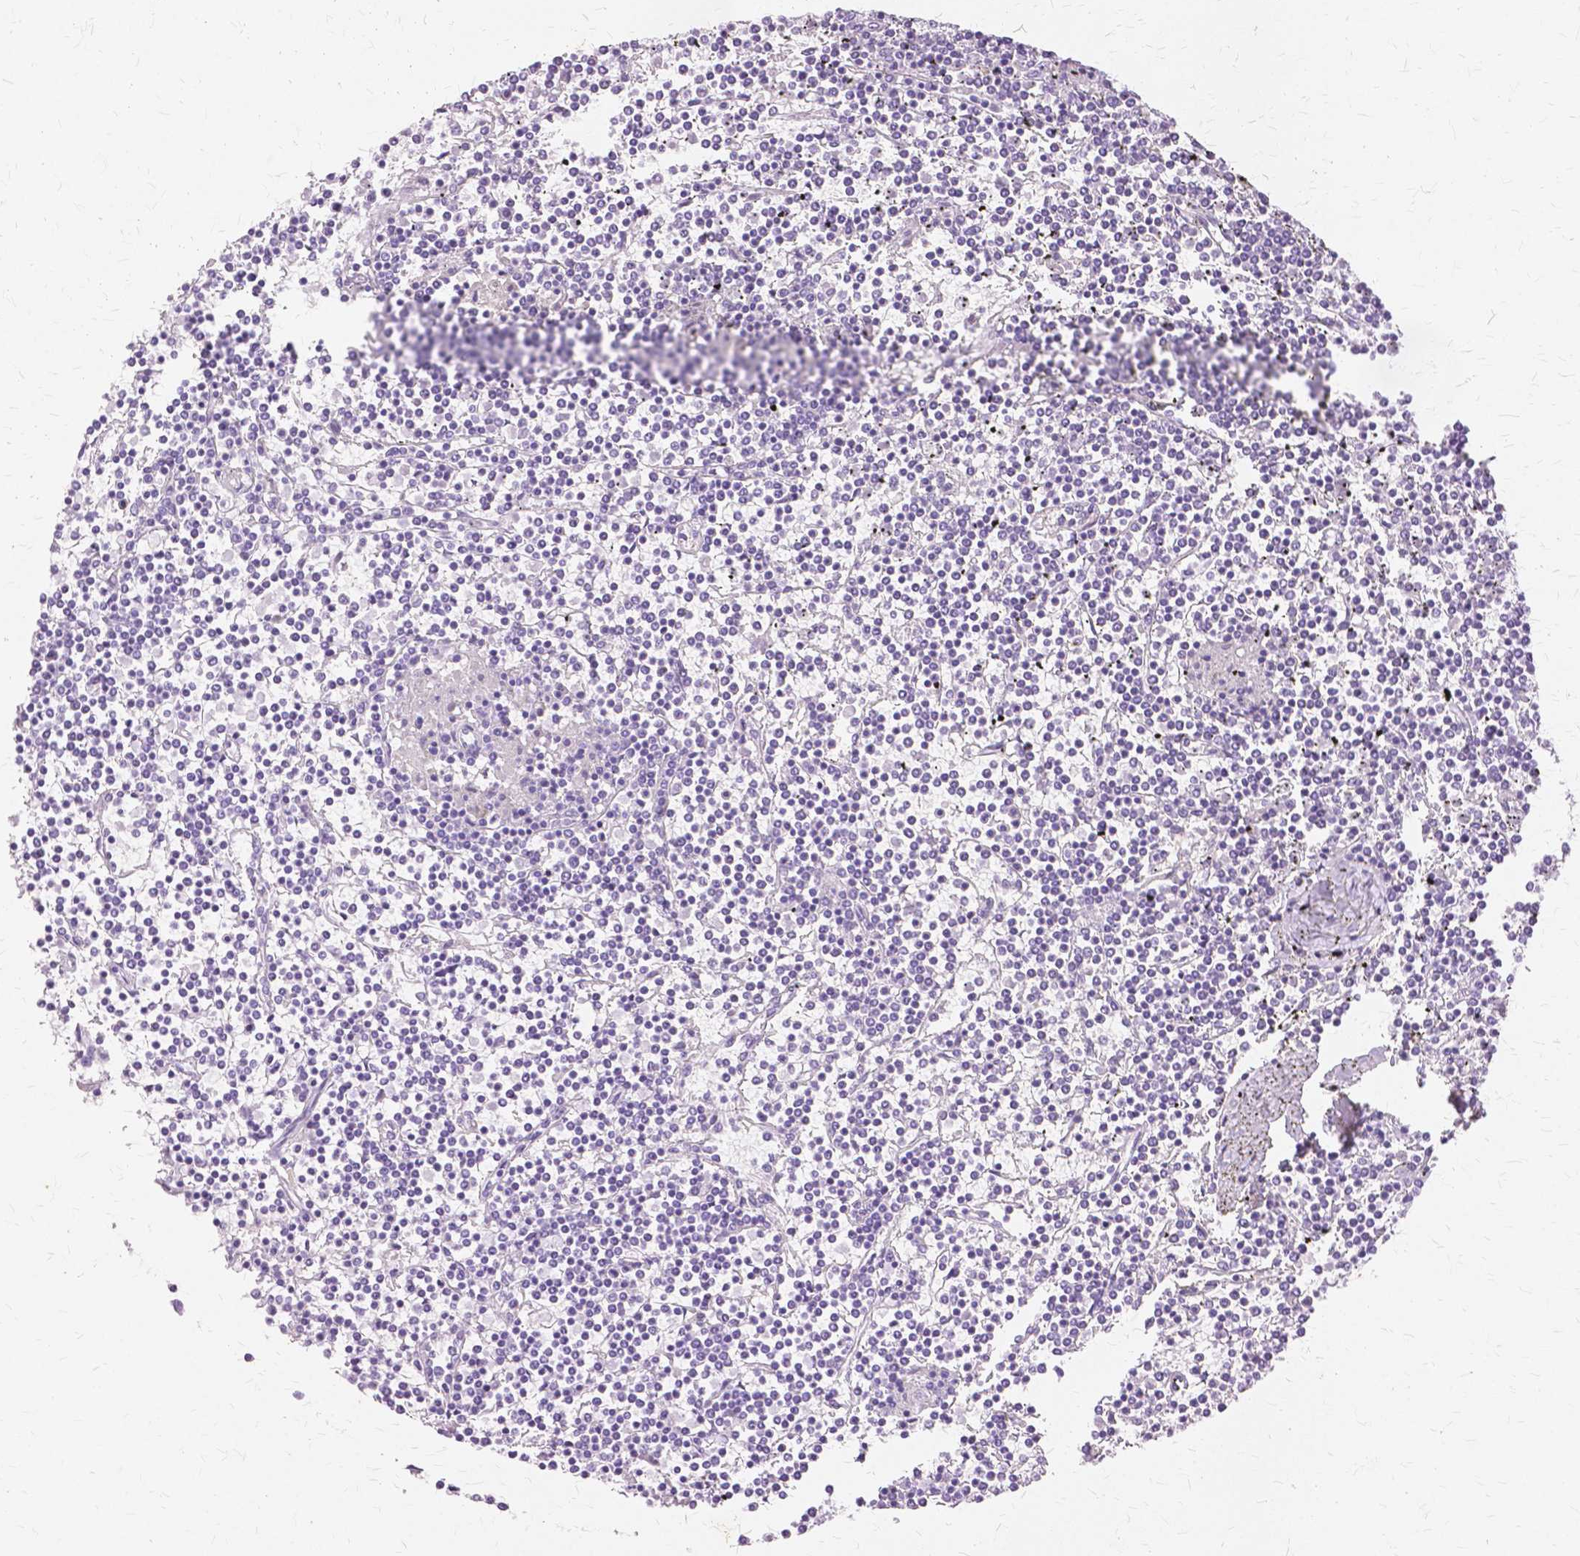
{"staining": {"intensity": "negative", "quantity": "none", "location": "none"}, "tissue": "lymphoma", "cell_type": "Tumor cells", "image_type": "cancer", "snomed": [{"axis": "morphology", "description": "Malignant lymphoma, non-Hodgkin's type, Low grade"}, {"axis": "topography", "description": "Spleen"}], "caption": "A photomicrograph of human low-grade malignant lymphoma, non-Hodgkin's type is negative for staining in tumor cells. Brightfield microscopy of immunohistochemistry stained with DAB (3,3'-diaminobenzidine) (brown) and hematoxylin (blue), captured at high magnification.", "gene": "TGM1", "patient": {"sex": "female", "age": 19}}